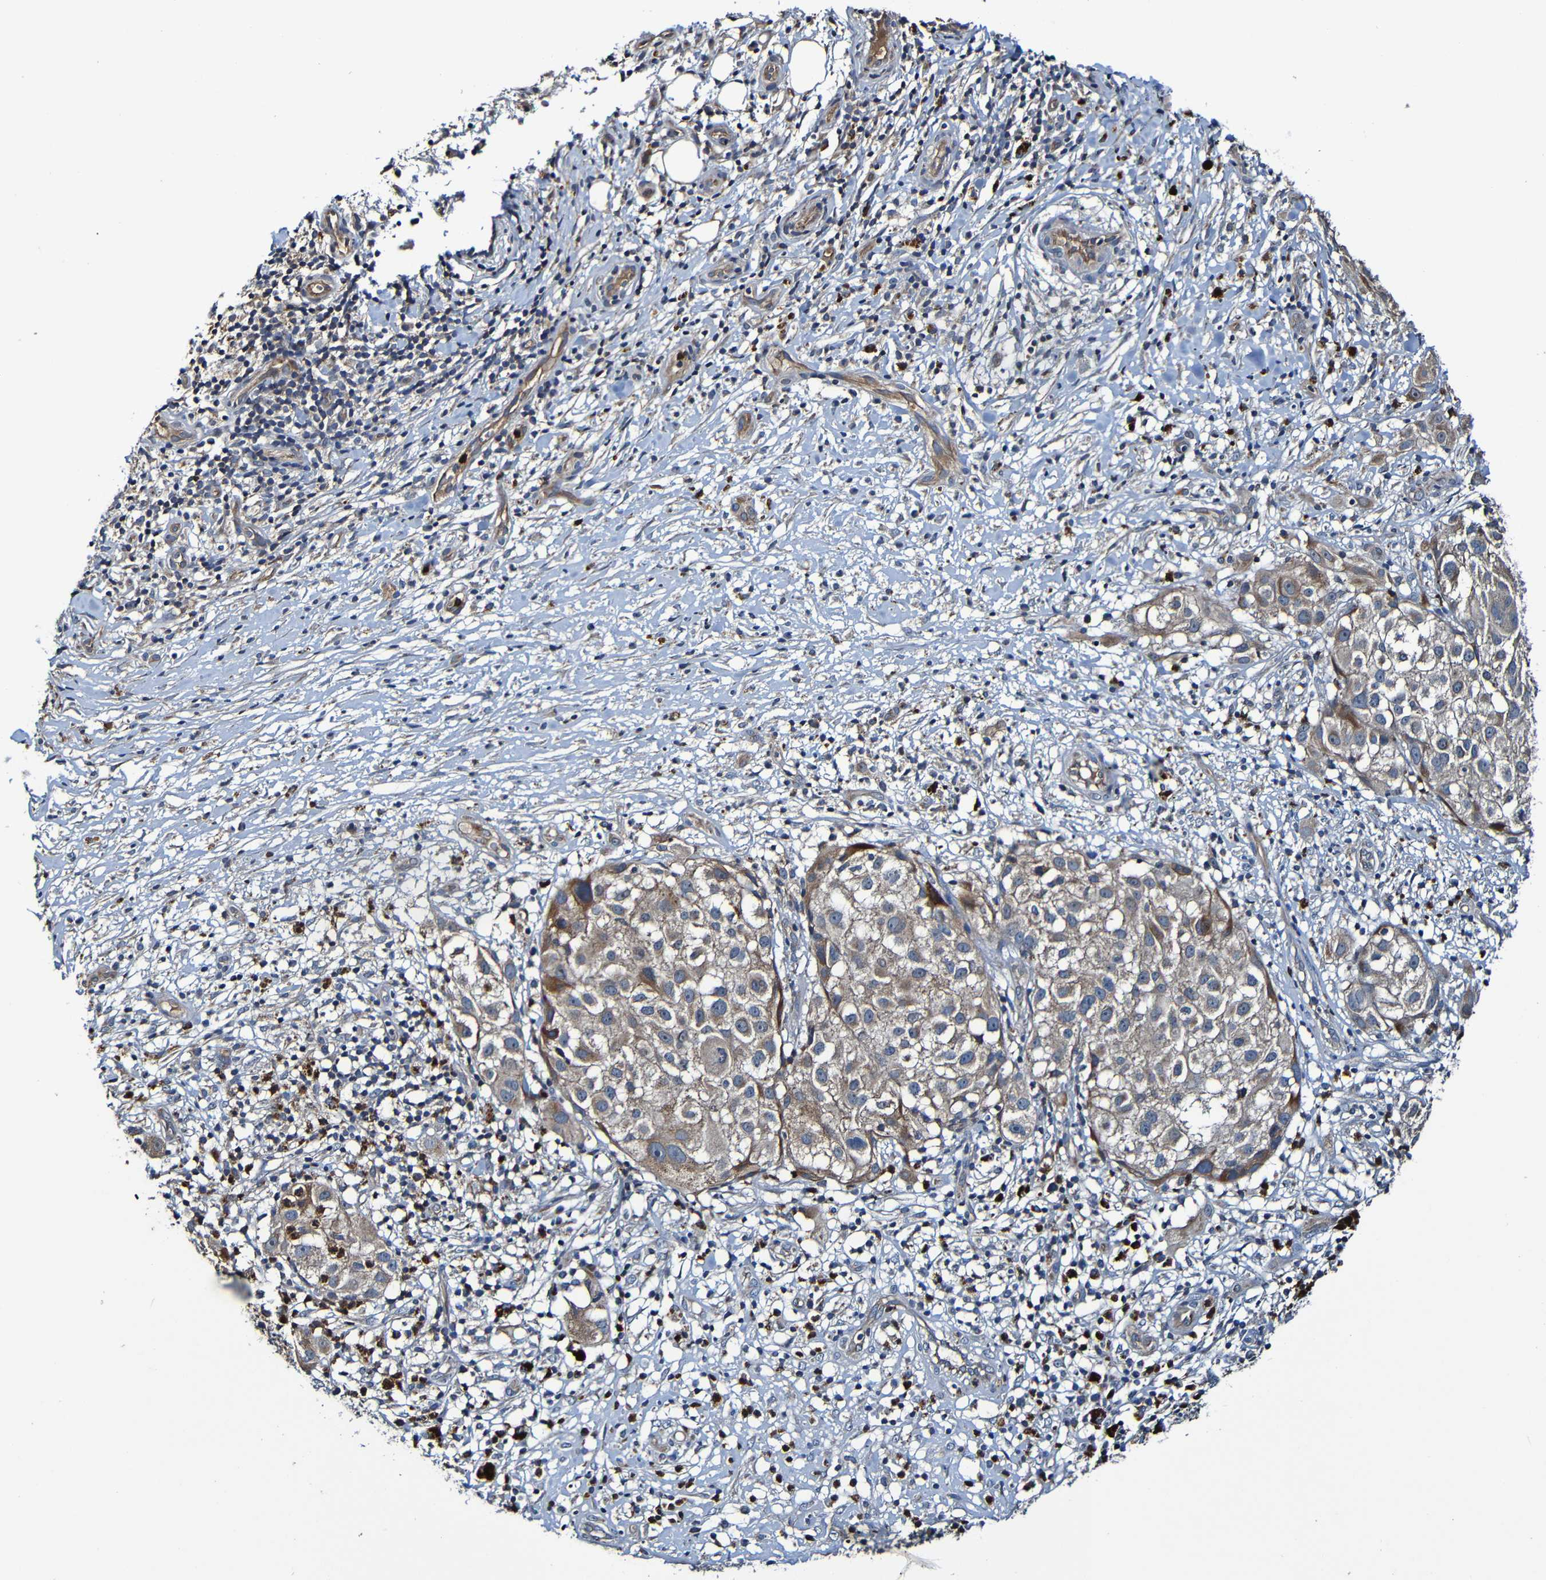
{"staining": {"intensity": "weak", "quantity": "25%-75%", "location": "cytoplasmic/membranous"}, "tissue": "melanoma", "cell_type": "Tumor cells", "image_type": "cancer", "snomed": [{"axis": "morphology", "description": "Necrosis, NOS"}, {"axis": "morphology", "description": "Malignant melanoma, NOS"}, {"axis": "topography", "description": "Skin"}], "caption": "Immunohistochemistry (IHC) (DAB (3,3'-diaminobenzidine)) staining of human melanoma reveals weak cytoplasmic/membranous protein positivity in approximately 25%-75% of tumor cells.", "gene": "ADAM15", "patient": {"sex": "female", "age": 87}}